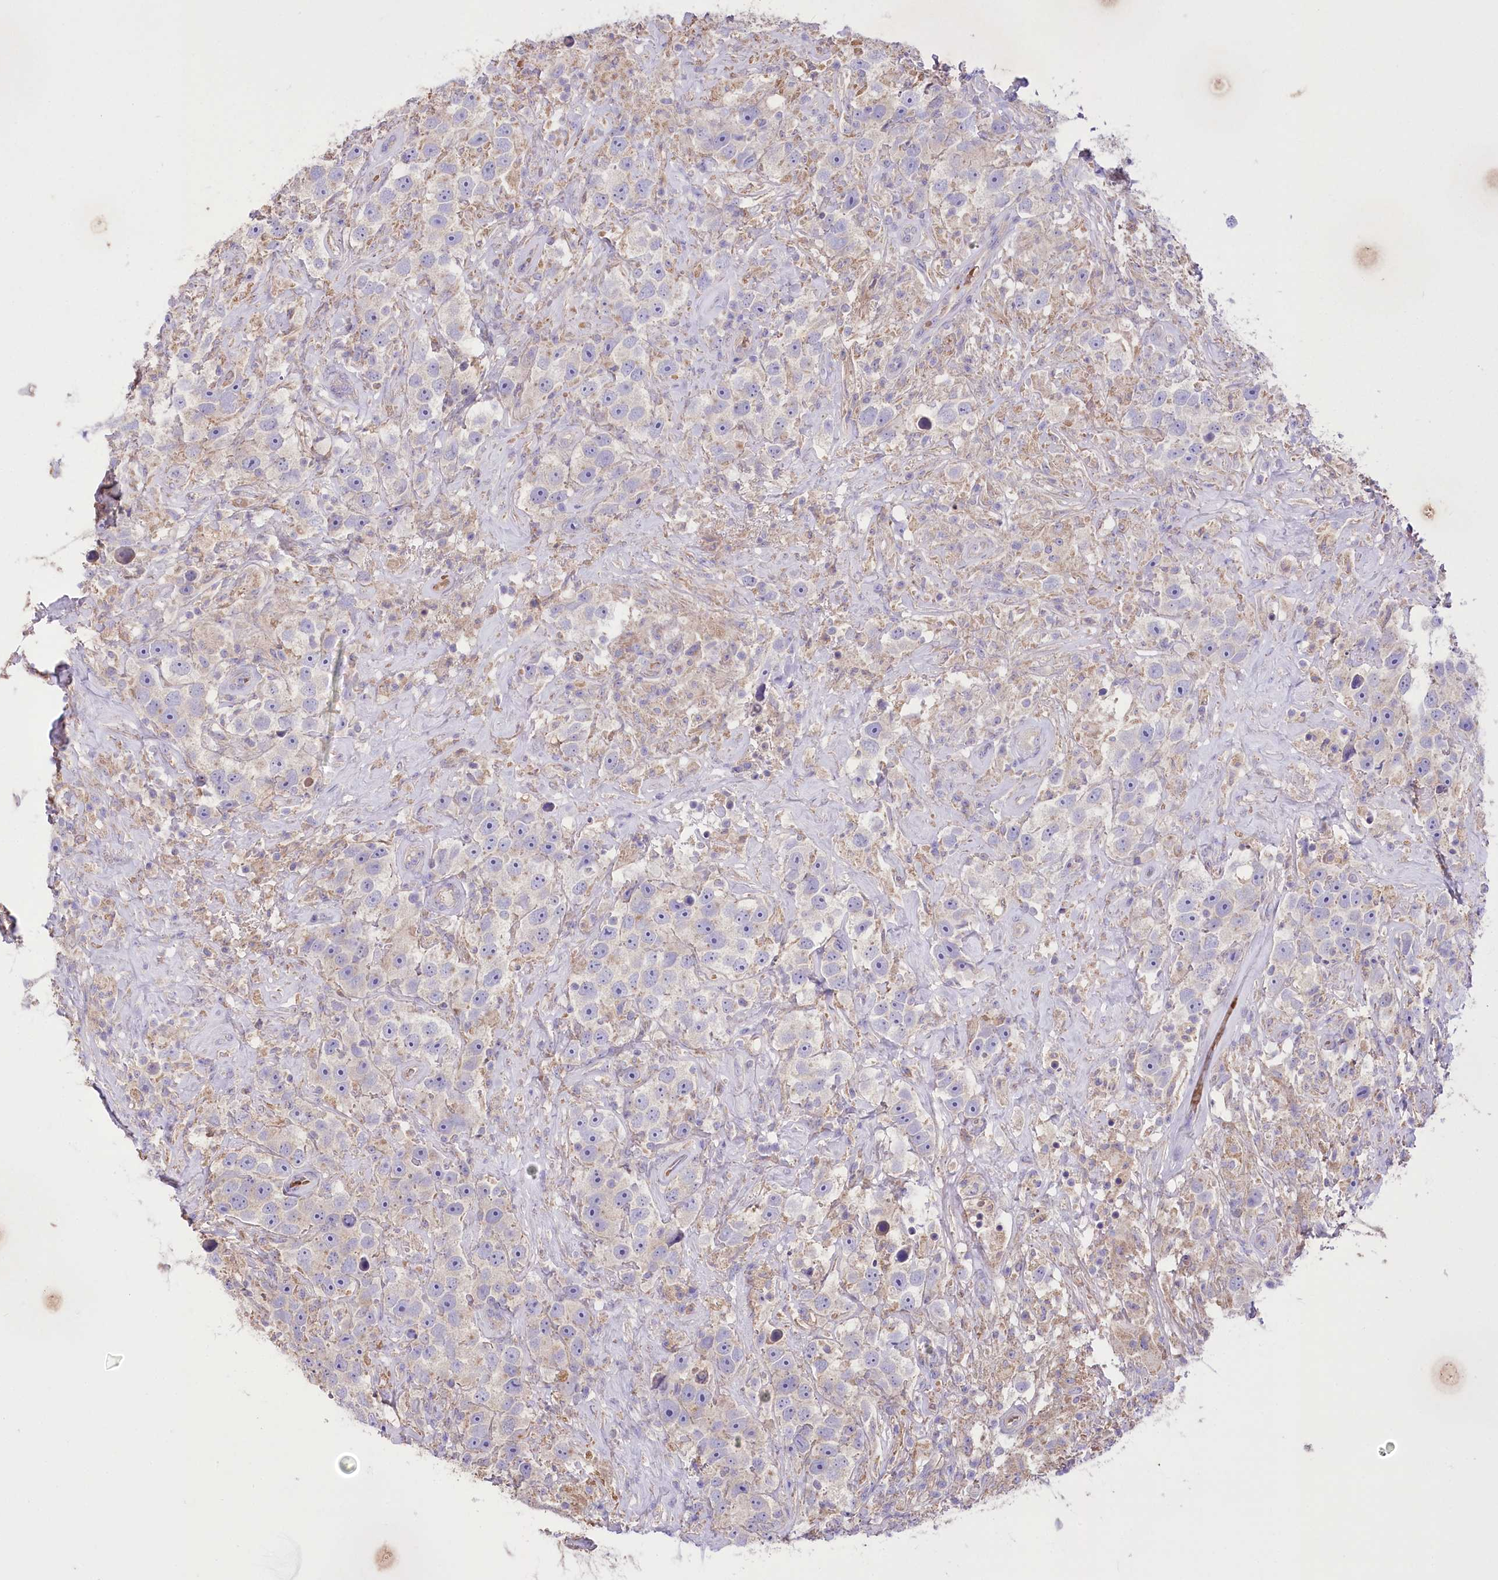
{"staining": {"intensity": "weak", "quantity": "<25%", "location": "cytoplasmic/membranous"}, "tissue": "testis cancer", "cell_type": "Tumor cells", "image_type": "cancer", "snomed": [{"axis": "morphology", "description": "Seminoma, NOS"}, {"axis": "topography", "description": "Testis"}], "caption": "A micrograph of human testis cancer (seminoma) is negative for staining in tumor cells. (IHC, brightfield microscopy, high magnification).", "gene": "PRSS53", "patient": {"sex": "male", "age": 49}}